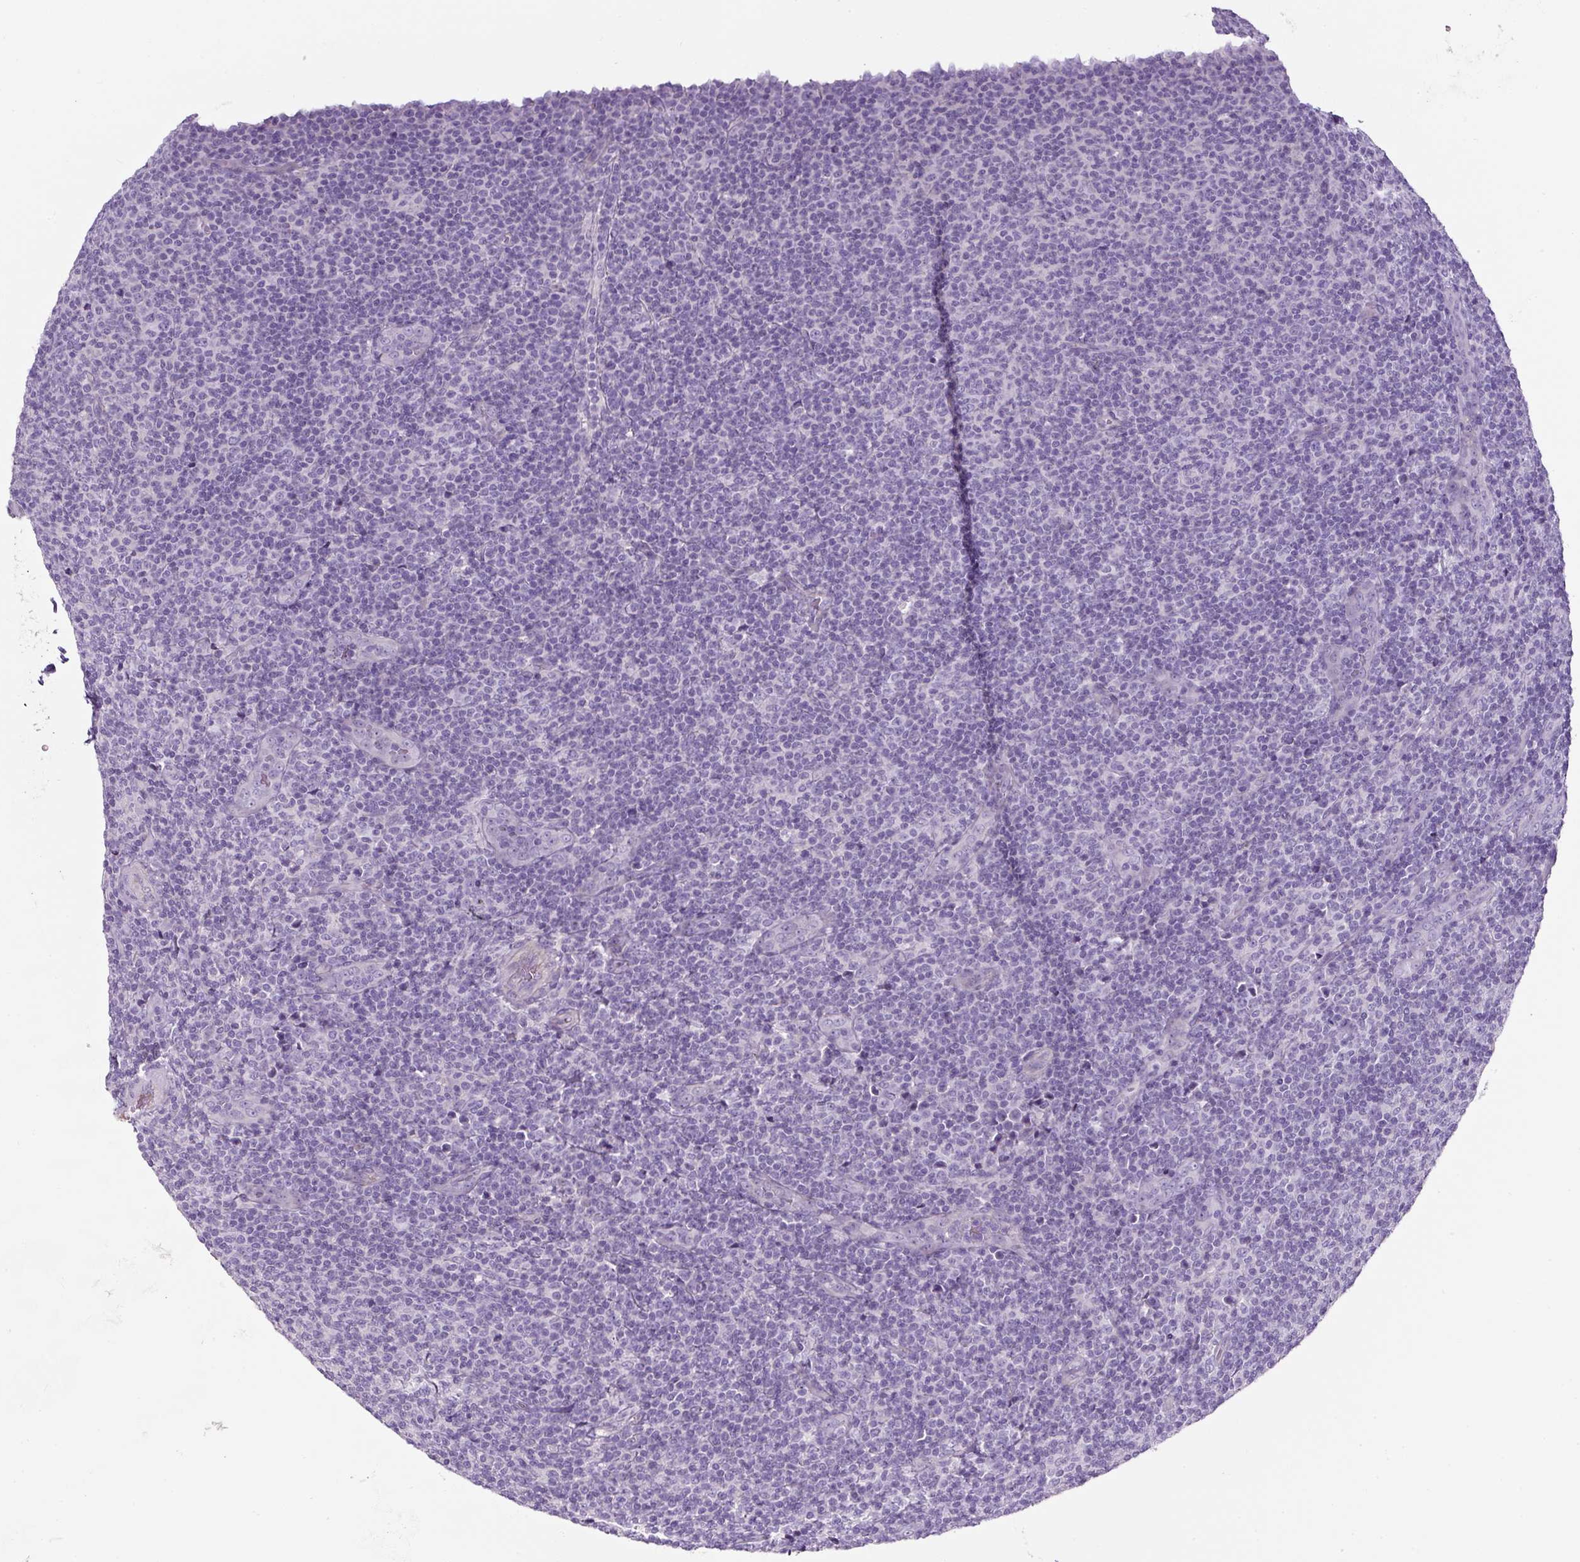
{"staining": {"intensity": "negative", "quantity": "none", "location": "none"}, "tissue": "lymphoma", "cell_type": "Tumor cells", "image_type": "cancer", "snomed": [{"axis": "morphology", "description": "Malignant lymphoma, non-Hodgkin's type, Low grade"}, {"axis": "topography", "description": "Lymph node"}], "caption": "IHC micrograph of lymphoma stained for a protein (brown), which reveals no positivity in tumor cells.", "gene": "OR14A2", "patient": {"sex": "male", "age": 66}}